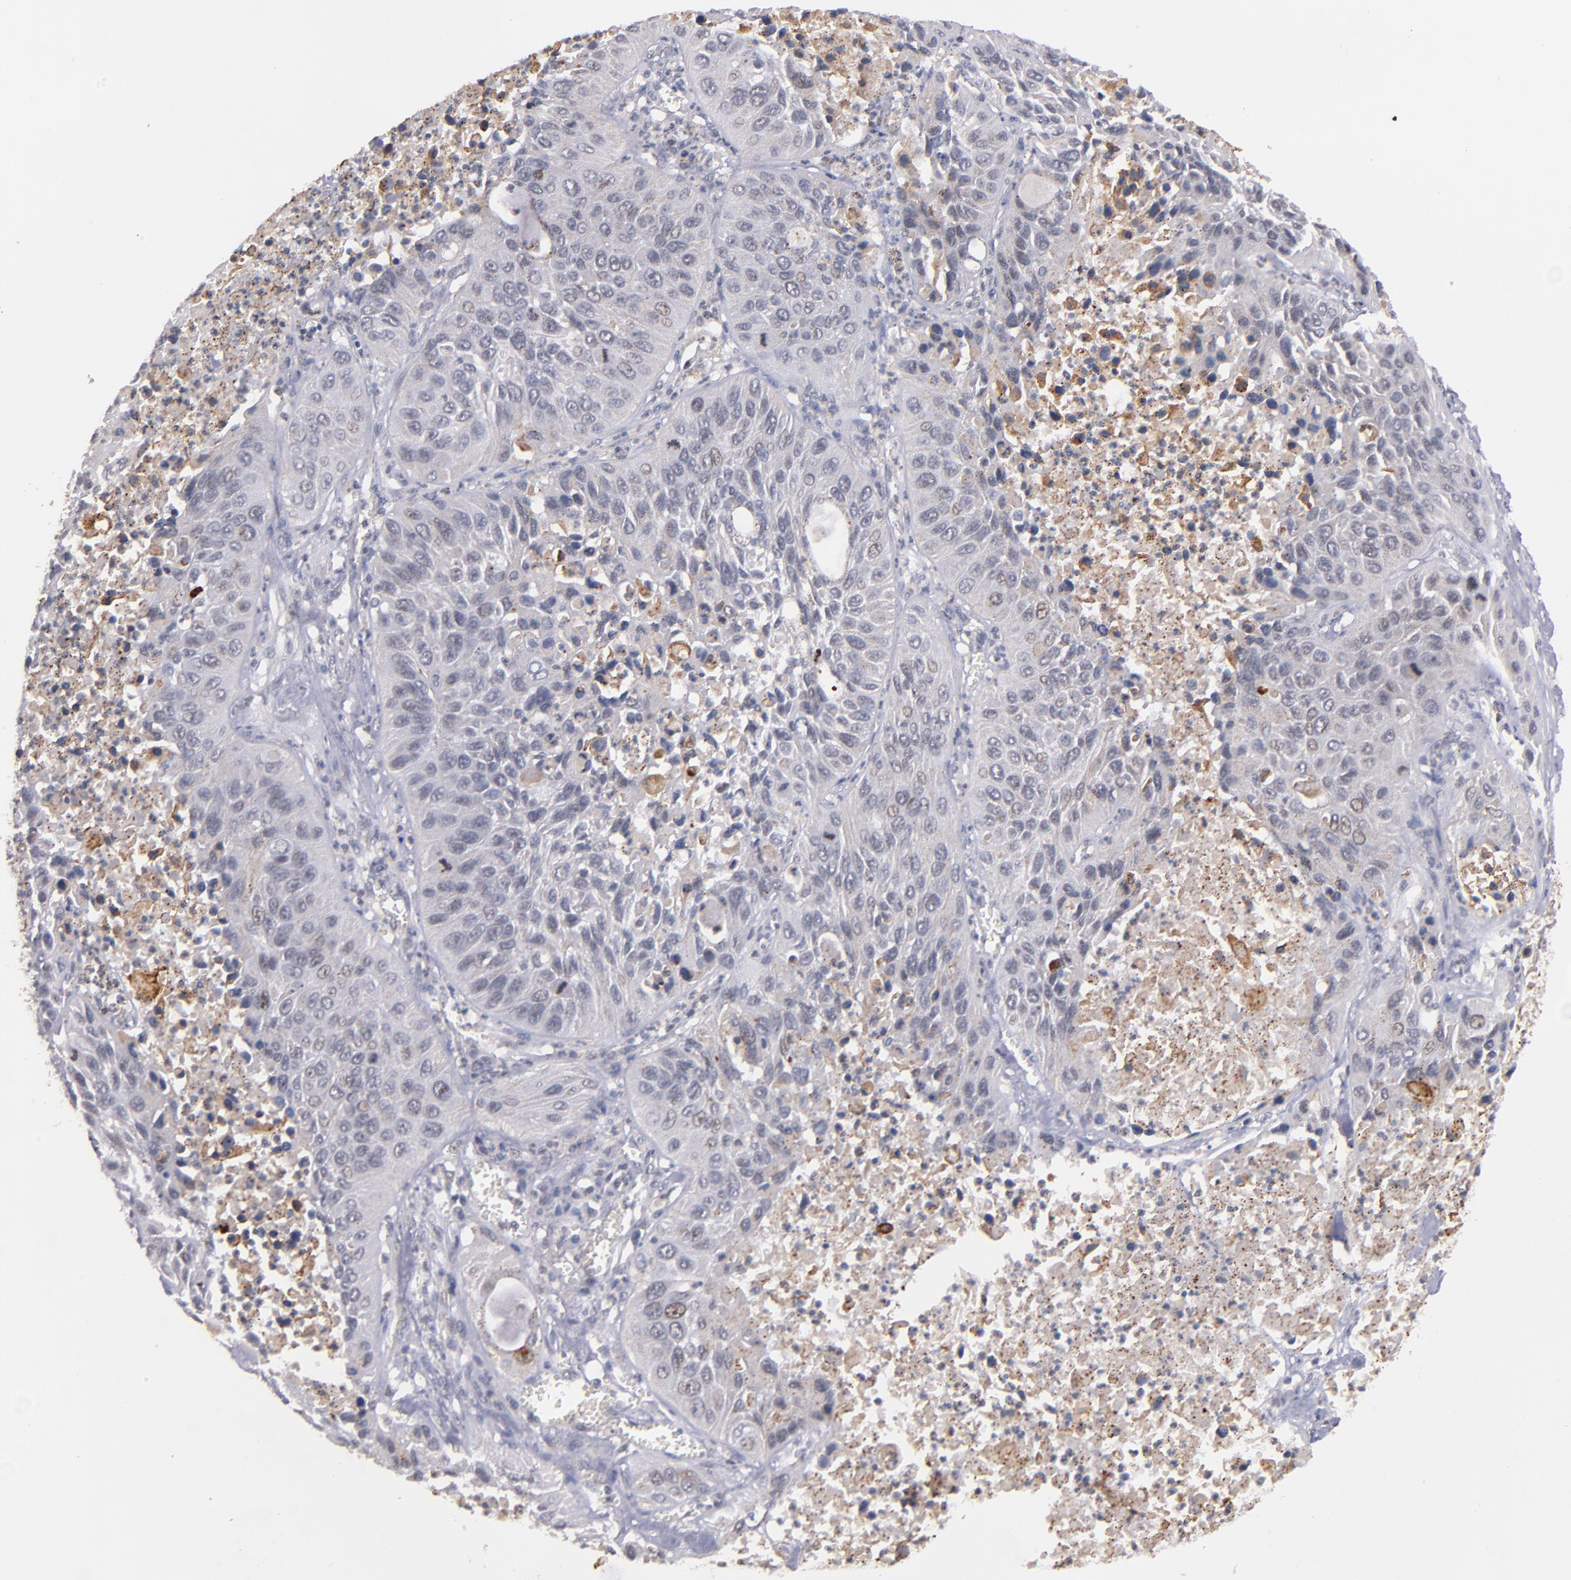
{"staining": {"intensity": "weak", "quantity": ">75%", "location": "cytoplasmic/membranous"}, "tissue": "lung cancer", "cell_type": "Tumor cells", "image_type": "cancer", "snomed": [{"axis": "morphology", "description": "Squamous cell carcinoma, NOS"}, {"axis": "topography", "description": "Lung"}], "caption": "Human lung cancer (squamous cell carcinoma) stained with a brown dye reveals weak cytoplasmic/membranous positive expression in approximately >75% of tumor cells.", "gene": "SYP", "patient": {"sex": "female", "age": 76}}